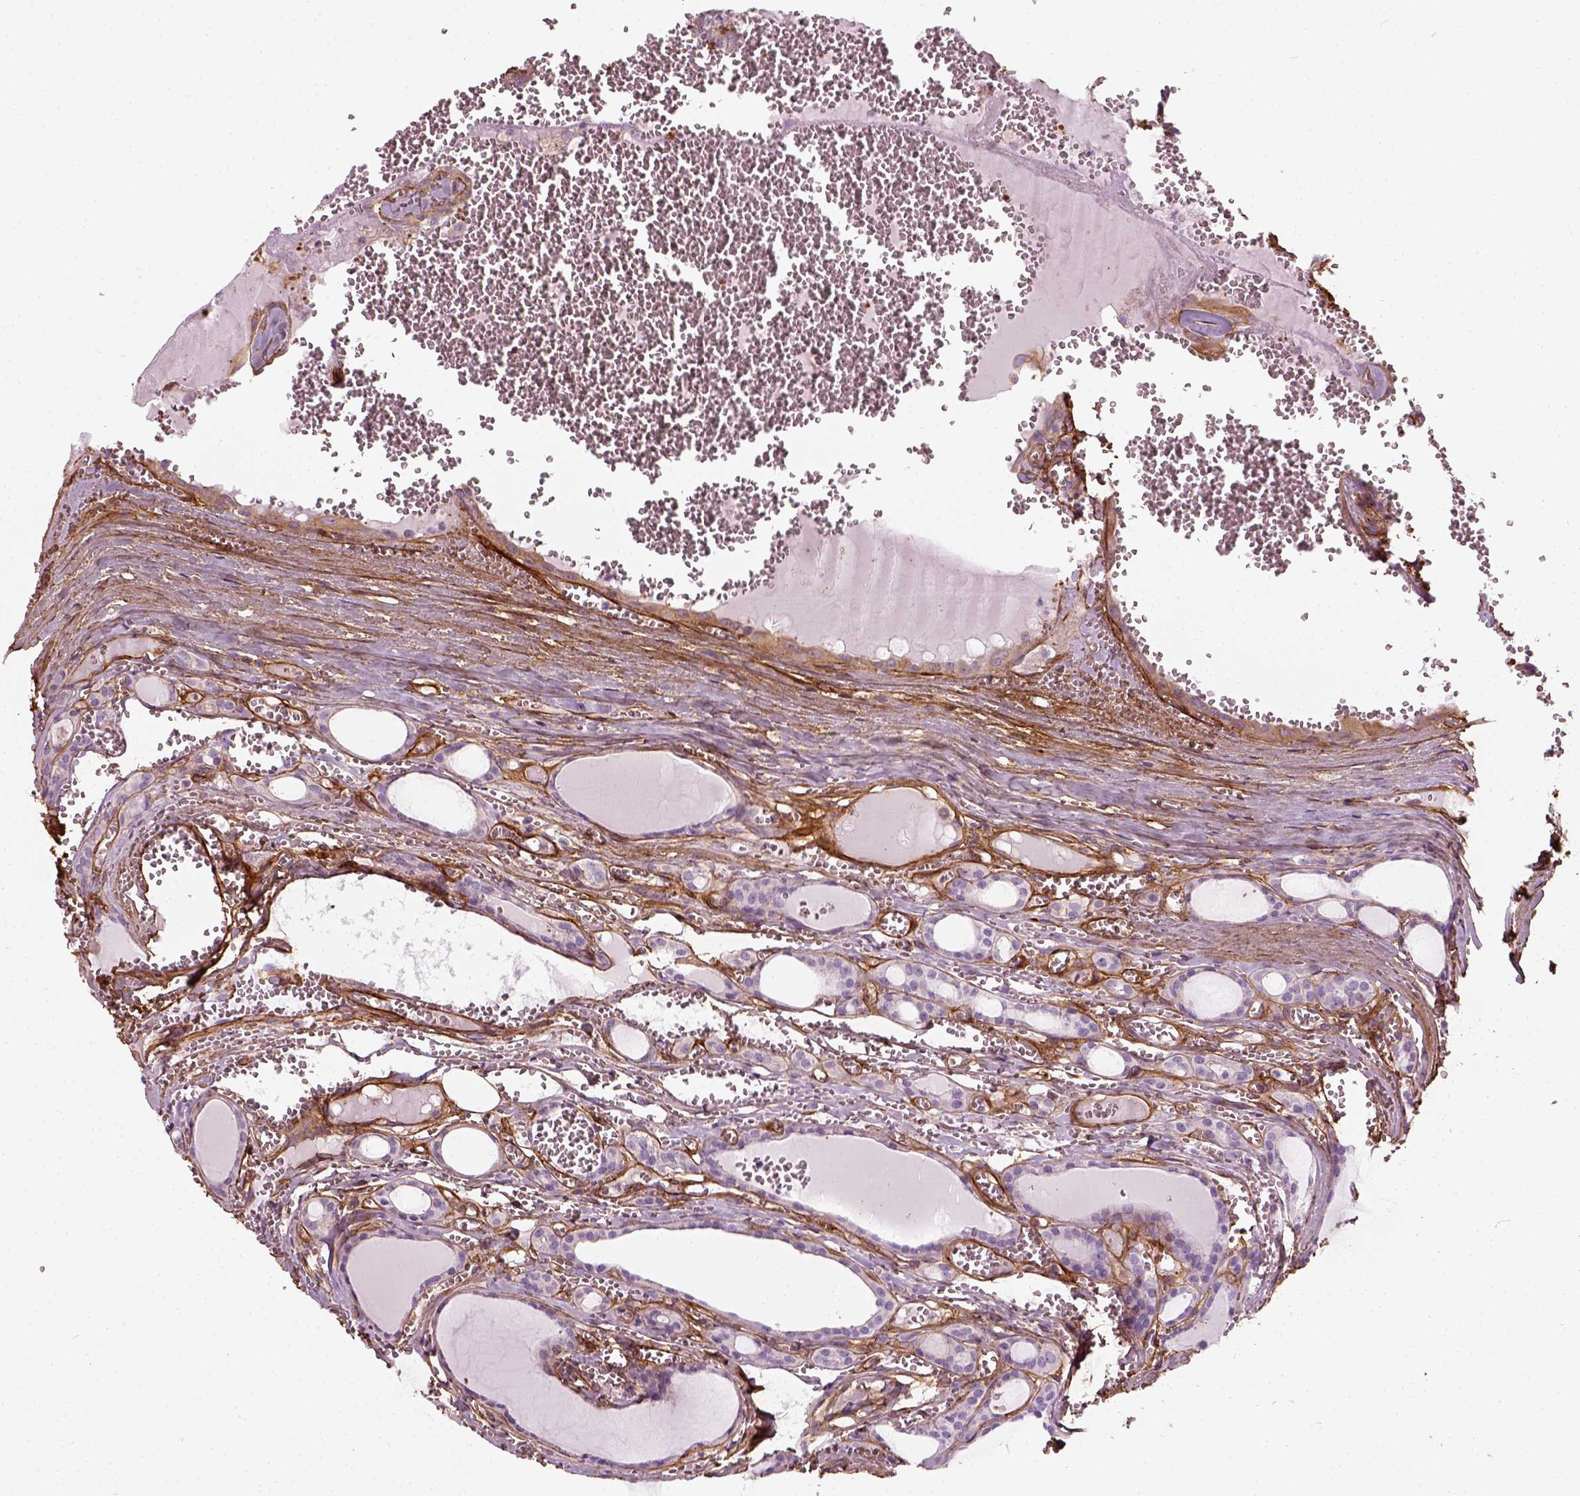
{"staining": {"intensity": "negative", "quantity": "none", "location": "none"}, "tissue": "thyroid cancer", "cell_type": "Tumor cells", "image_type": "cancer", "snomed": [{"axis": "morphology", "description": "Papillary adenocarcinoma, NOS"}, {"axis": "topography", "description": "Thyroid gland"}], "caption": "Immunohistochemistry photomicrograph of neoplastic tissue: human papillary adenocarcinoma (thyroid) stained with DAB (3,3'-diaminobenzidine) reveals no significant protein expression in tumor cells.", "gene": "COL6A2", "patient": {"sex": "female", "age": 21}}